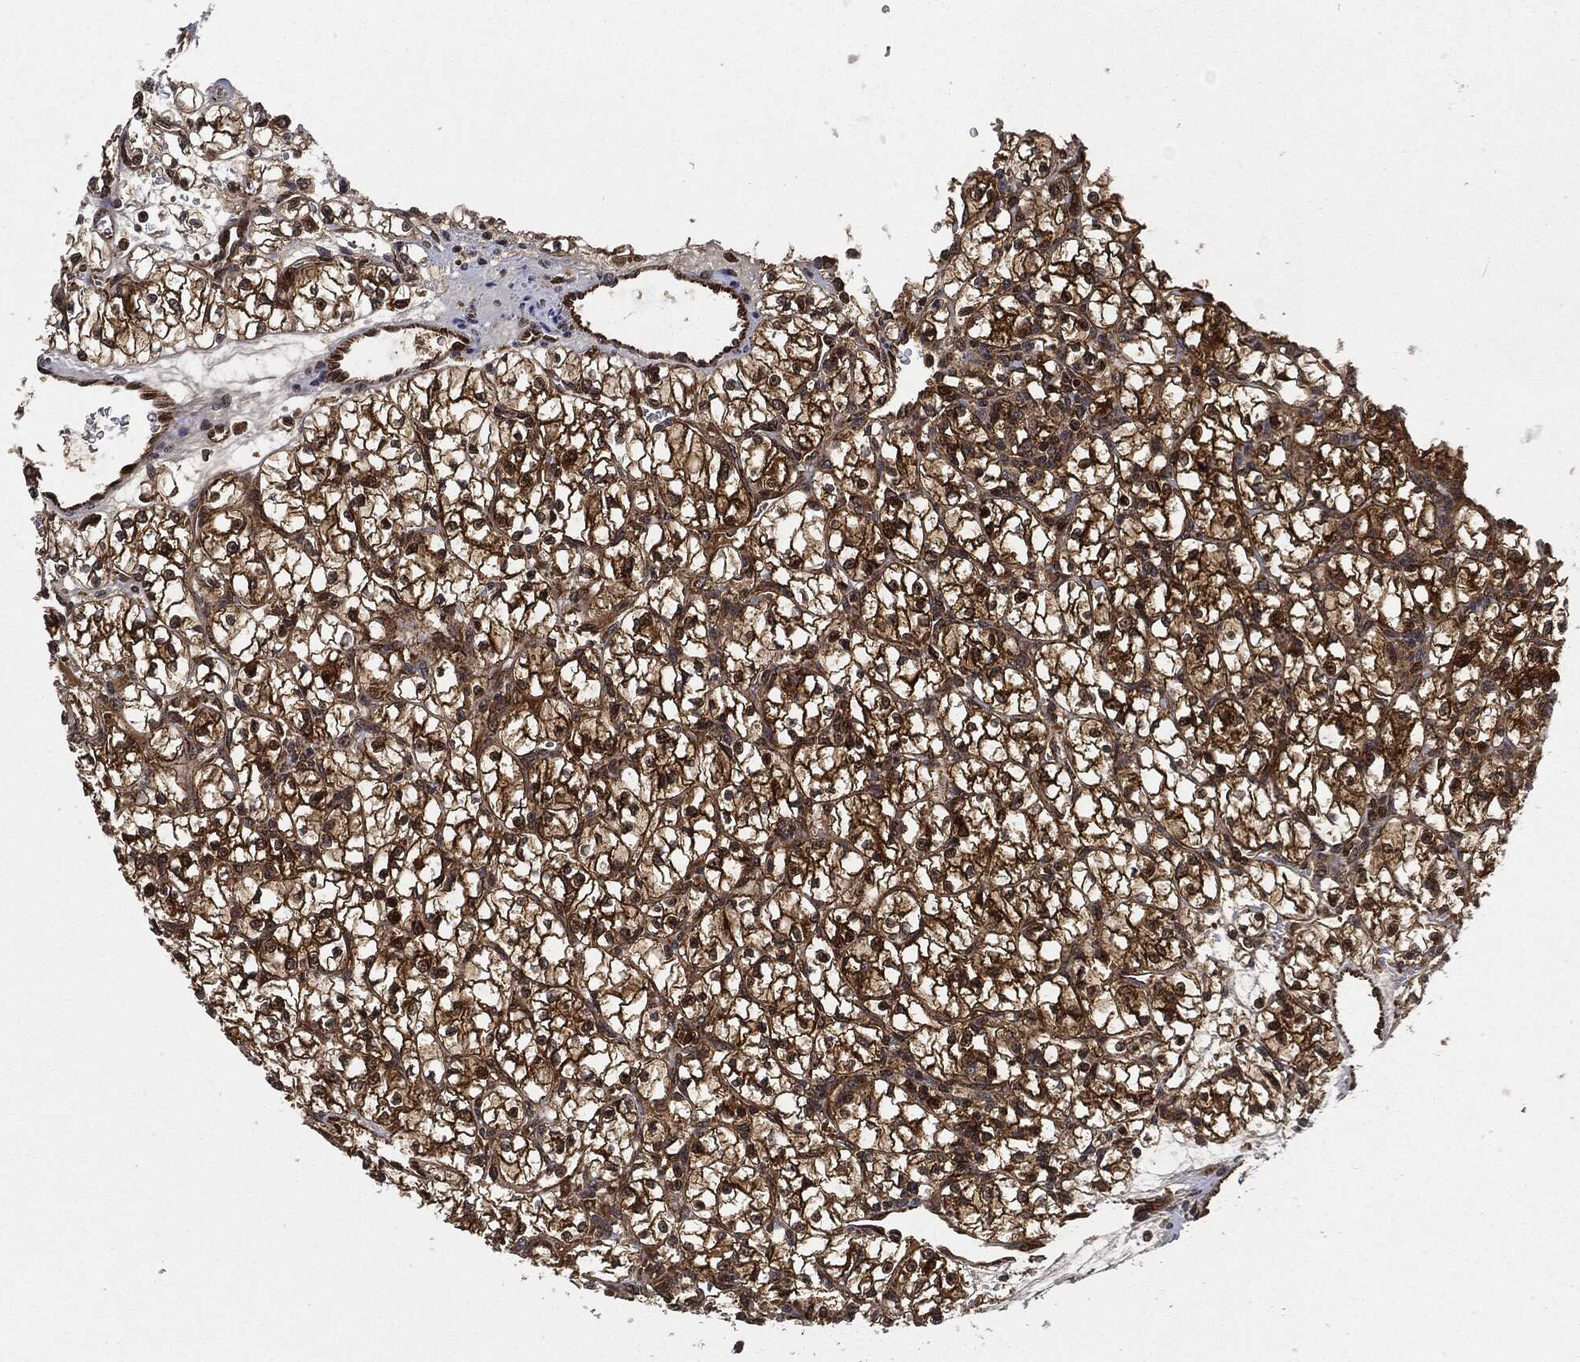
{"staining": {"intensity": "strong", "quantity": ">75%", "location": "cytoplasmic/membranous"}, "tissue": "renal cancer", "cell_type": "Tumor cells", "image_type": "cancer", "snomed": [{"axis": "morphology", "description": "Adenocarcinoma, NOS"}, {"axis": "topography", "description": "Kidney"}], "caption": "Protein expression by immunohistochemistry shows strong cytoplasmic/membranous positivity in about >75% of tumor cells in renal cancer (adenocarcinoma).", "gene": "RNASEL", "patient": {"sex": "female", "age": 64}}